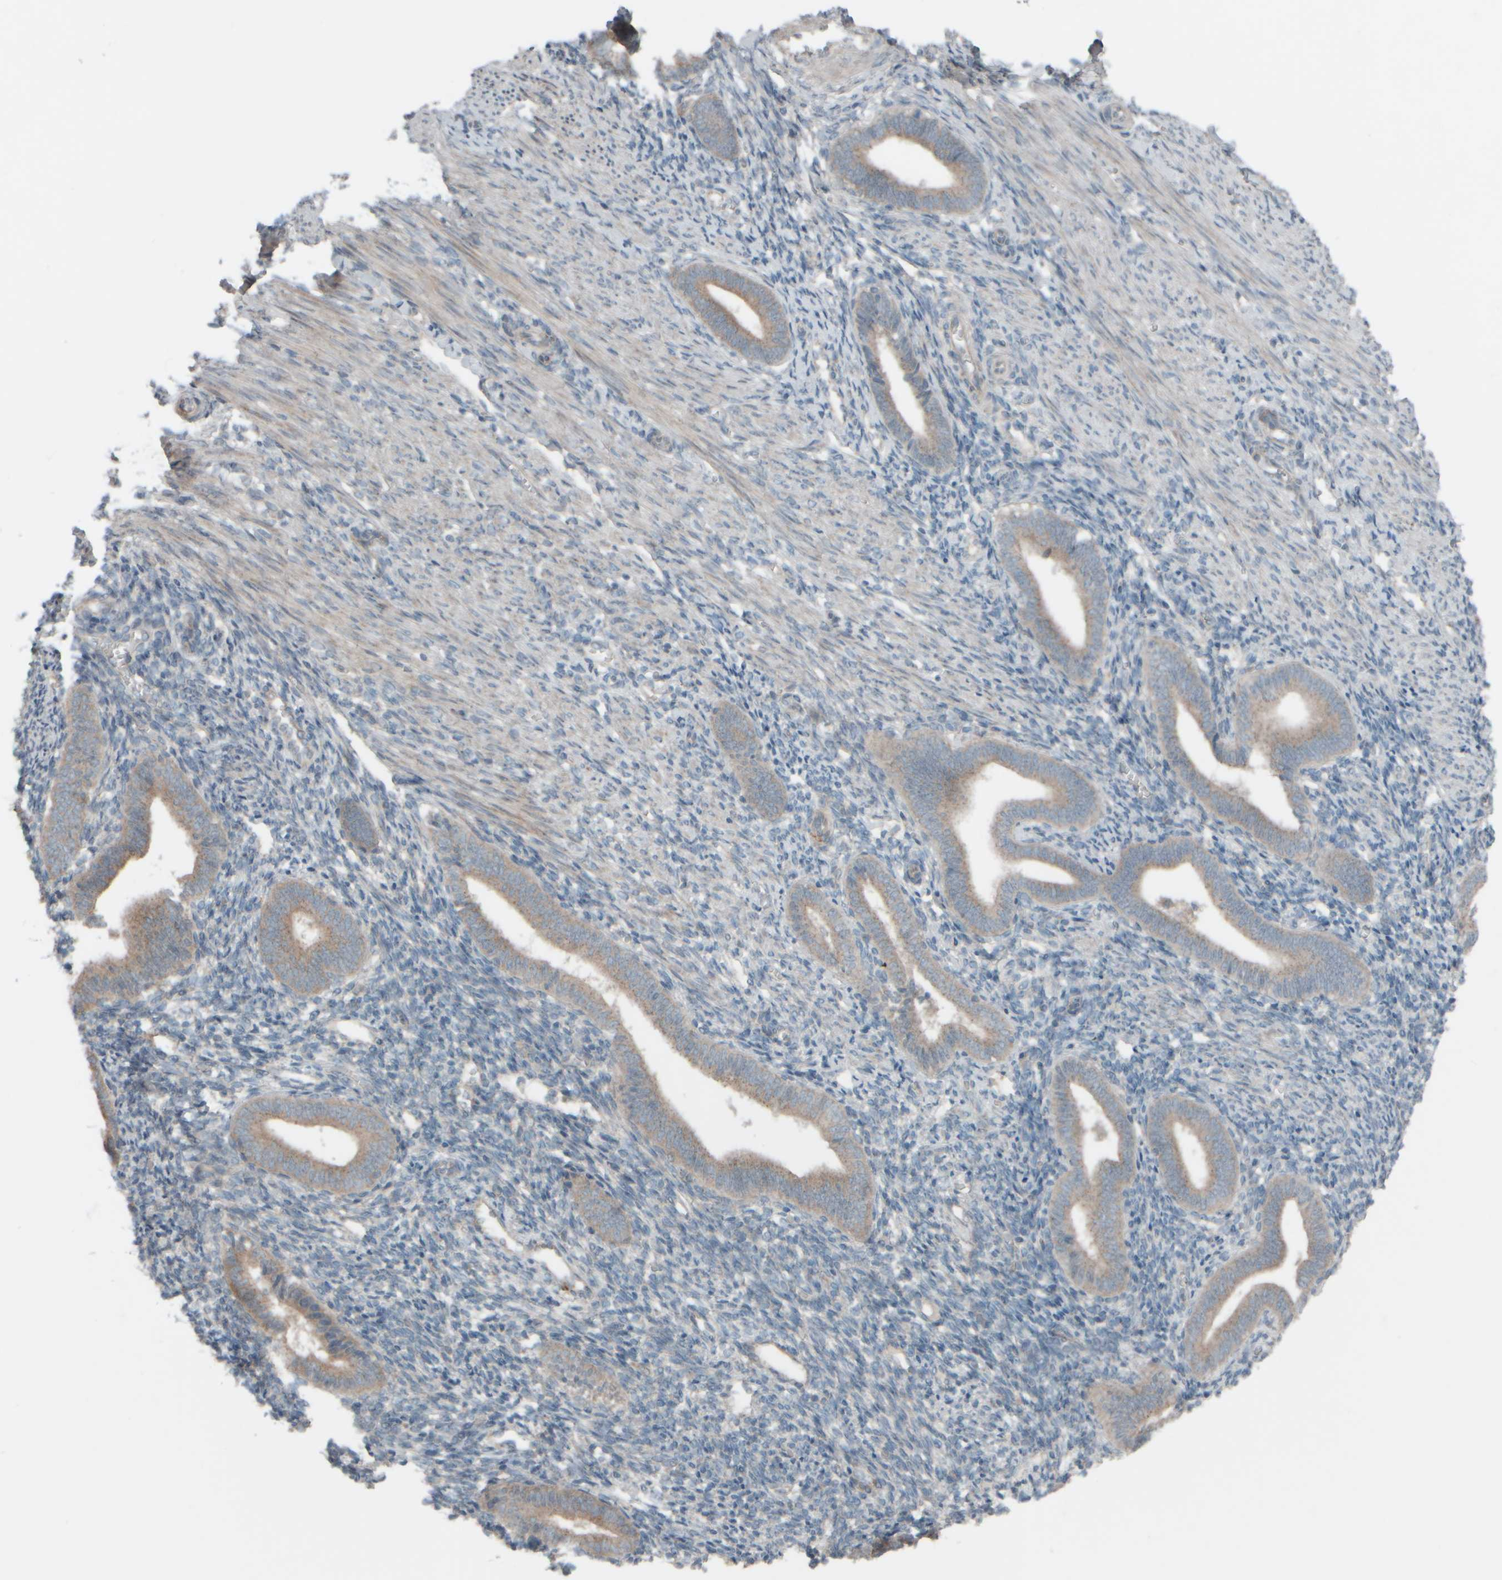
{"staining": {"intensity": "negative", "quantity": "none", "location": "none"}, "tissue": "endometrium", "cell_type": "Cells in endometrial stroma", "image_type": "normal", "snomed": [{"axis": "morphology", "description": "Normal tissue, NOS"}, {"axis": "topography", "description": "Uterus"}, {"axis": "topography", "description": "Endometrium"}], "caption": "This histopathology image is of normal endometrium stained with immunohistochemistry to label a protein in brown with the nuclei are counter-stained blue. There is no staining in cells in endometrial stroma.", "gene": "HGS", "patient": {"sex": "female", "age": 33}}